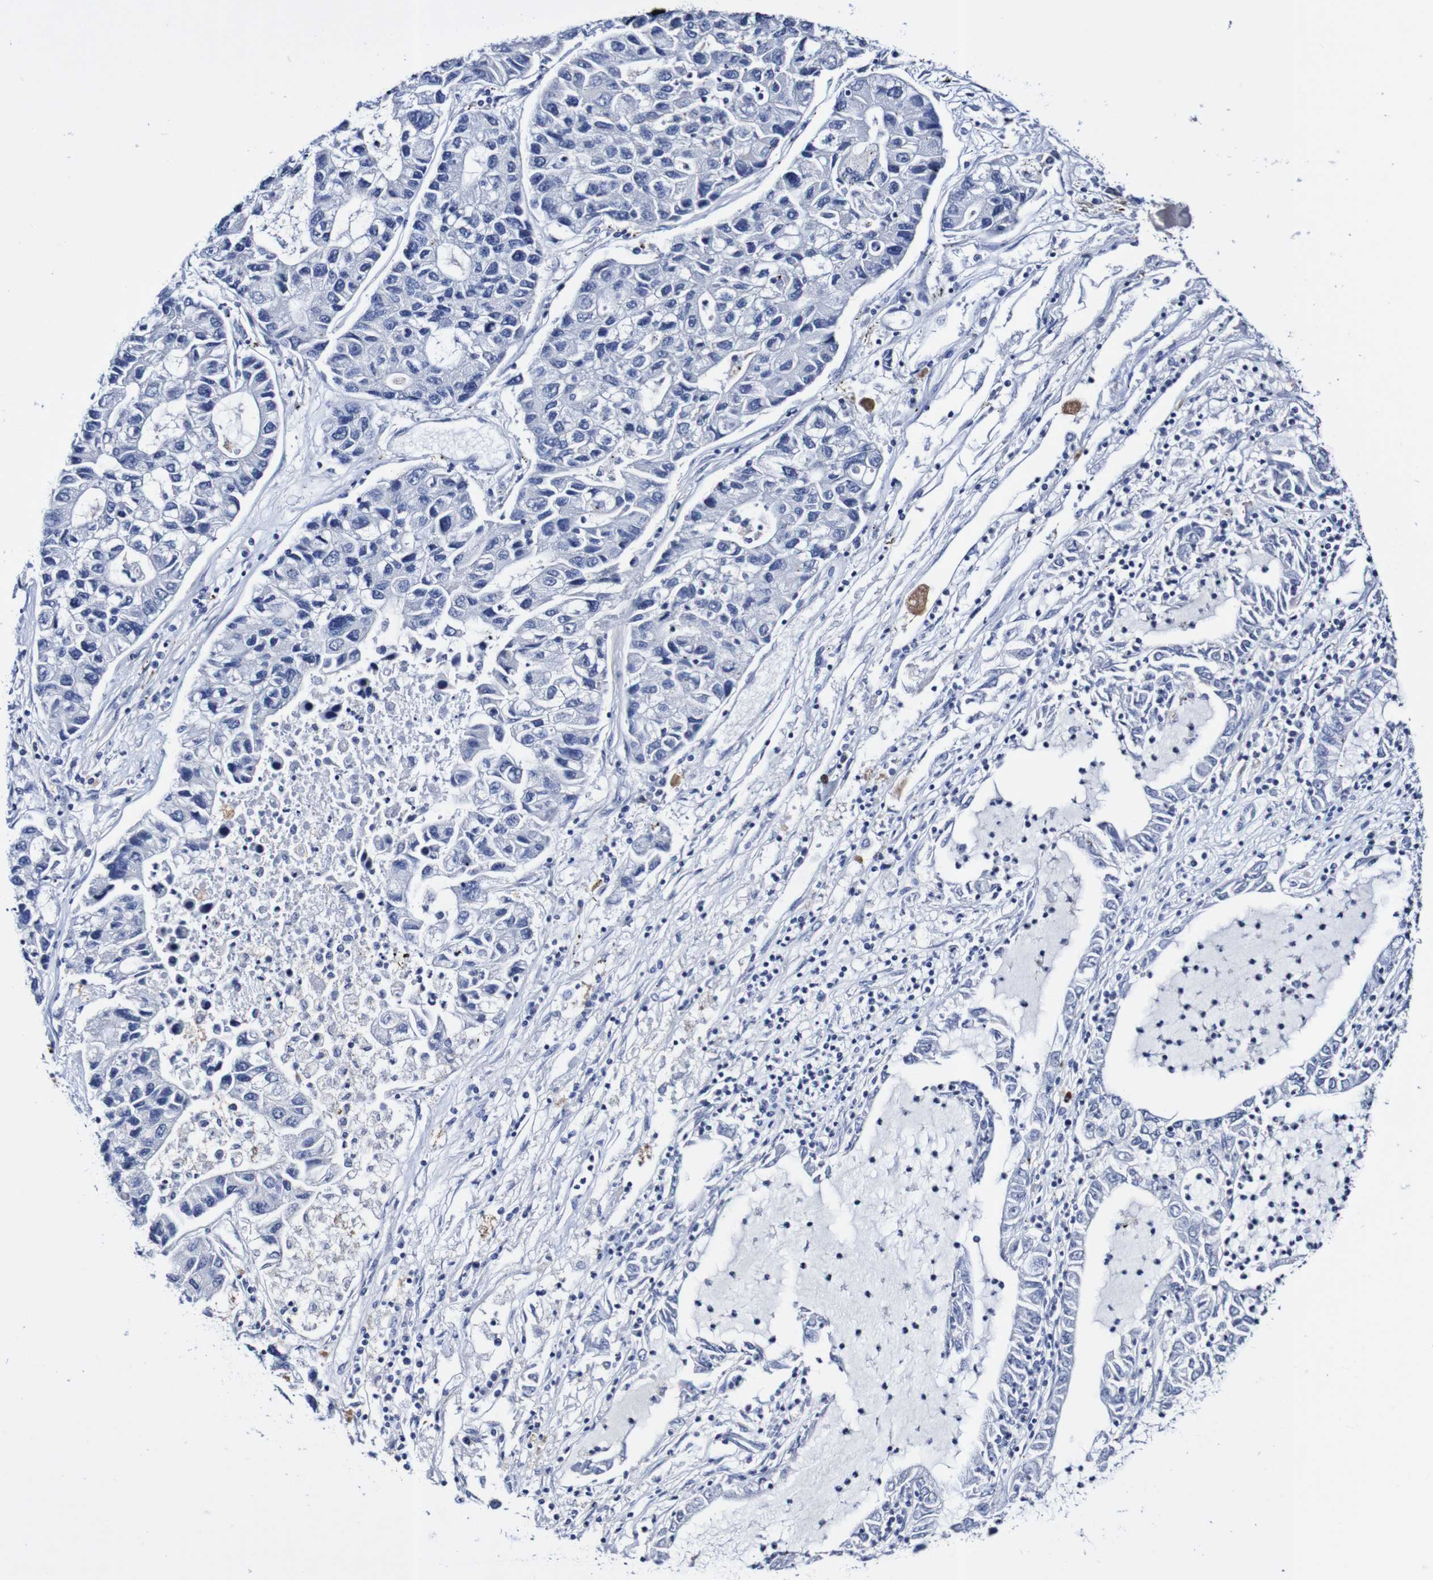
{"staining": {"intensity": "negative", "quantity": "none", "location": "none"}, "tissue": "lung cancer", "cell_type": "Tumor cells", "image_type": "cancer", "snomed": [{"axis": "morphology", "description": "Adenocarcinoma, NOS"}, {"axis": "topography", "description": "Lung"}], "caption": "Tumor cells show no significant protein expression in lung cancer (adenocarcinoma).", "gene": "ACVR1C", "patient": {"sex": "female", "age": 51}}